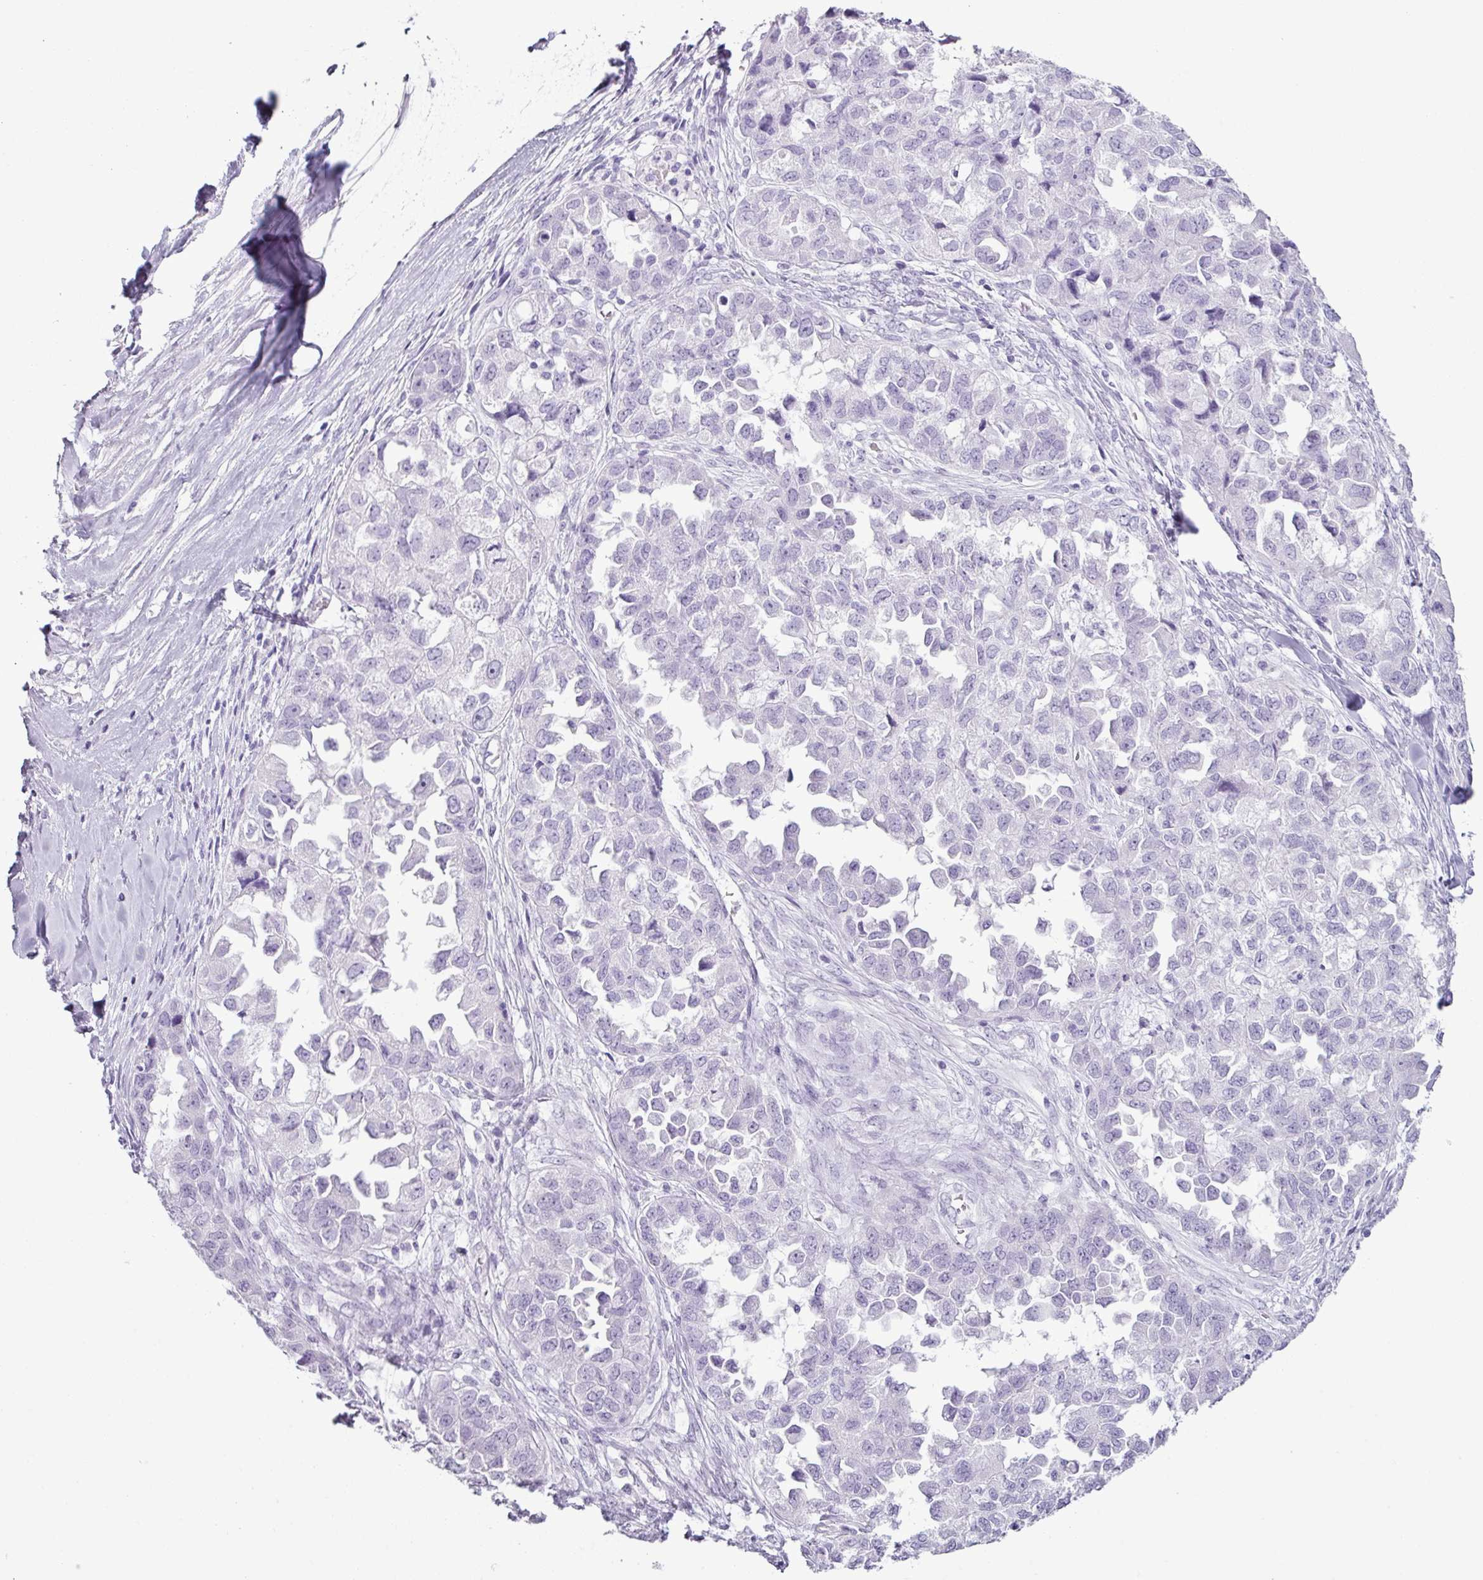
{"staining": {"intensity": "negative", "quantity": "none", "location": "none"}, "tissue": "ovarian cancer", "cell_type": "Tumor cells", "image_type": "cancer", "snomed": [{"axis": "morphology", "description": "Cystadenocarcinoma, serous, NOS"}, {"axis": "topography", "description": "Ovary"}], "caption": "Serous cystadenocarcinoma (ovarian) was stained to show a protein in brown. There is no significant positivity in tumor cells. The staining is performed using DAB (3,3'-diaminobenzidine) brown chromogen with nuclei counter-stained in using hematoxylin.", "gene": "SCT", "patient": {"sex": "female", "age": 84}}